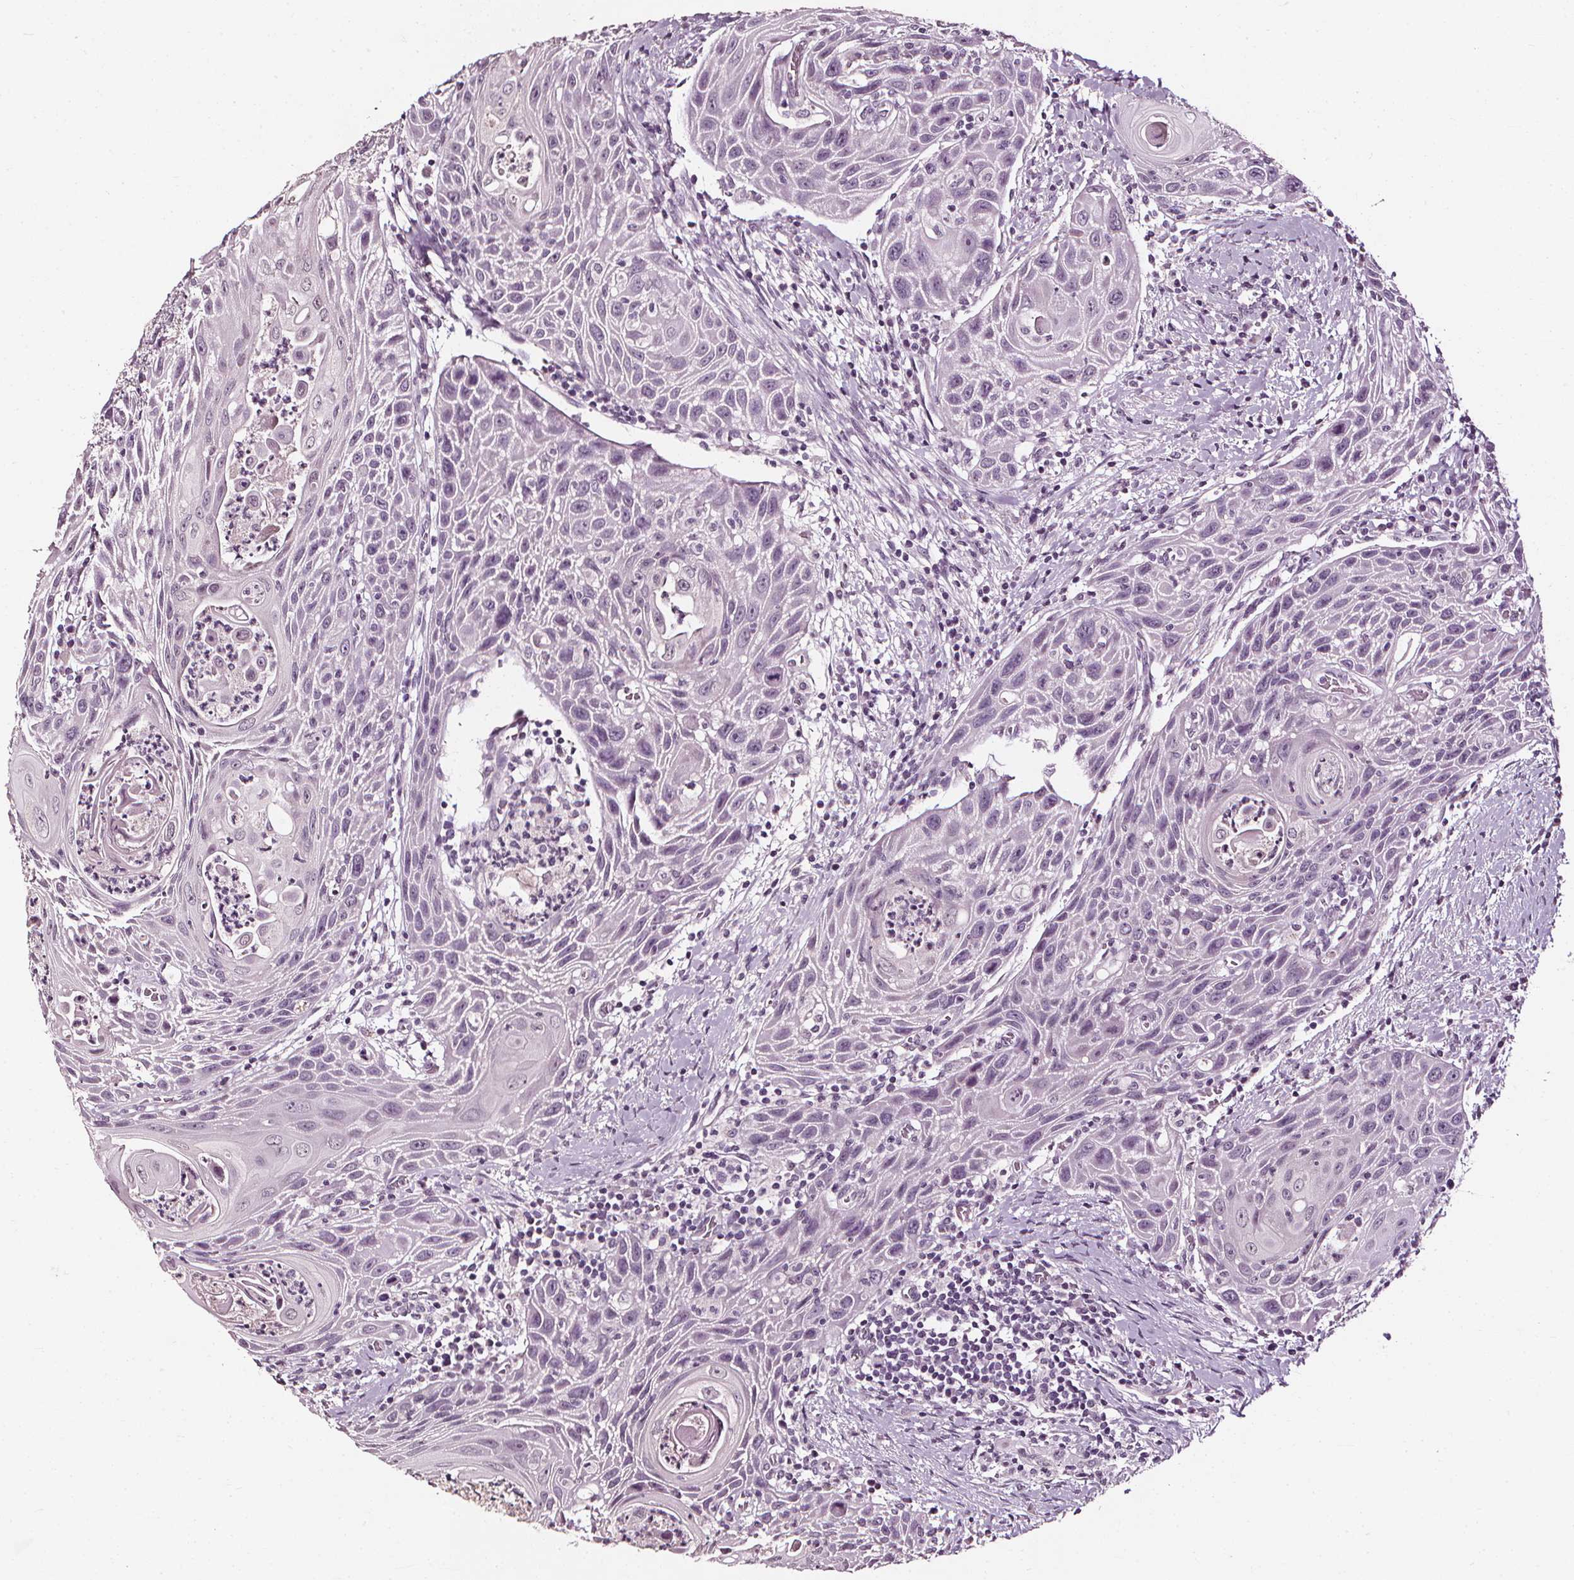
{"staining": {"intensity": "negative", "quantity": "none", "location": "none"}, "tissue": "head and neck cancer", "cell_type": "Tumor cells", "image_type": "cancer", "snomed": [{"axis": "morphology", "description": "Squamous cell carcinoma, NOS"}, {"axis": "topography", "description": "Head-Neck"}], "caption": "A photomicrograph of human head and neck cancer (squamous cell carcinoma) is negative for staining in tumor cells.", "gene": "DEFA5", "patient": {"sex": "male", "age": 69}}